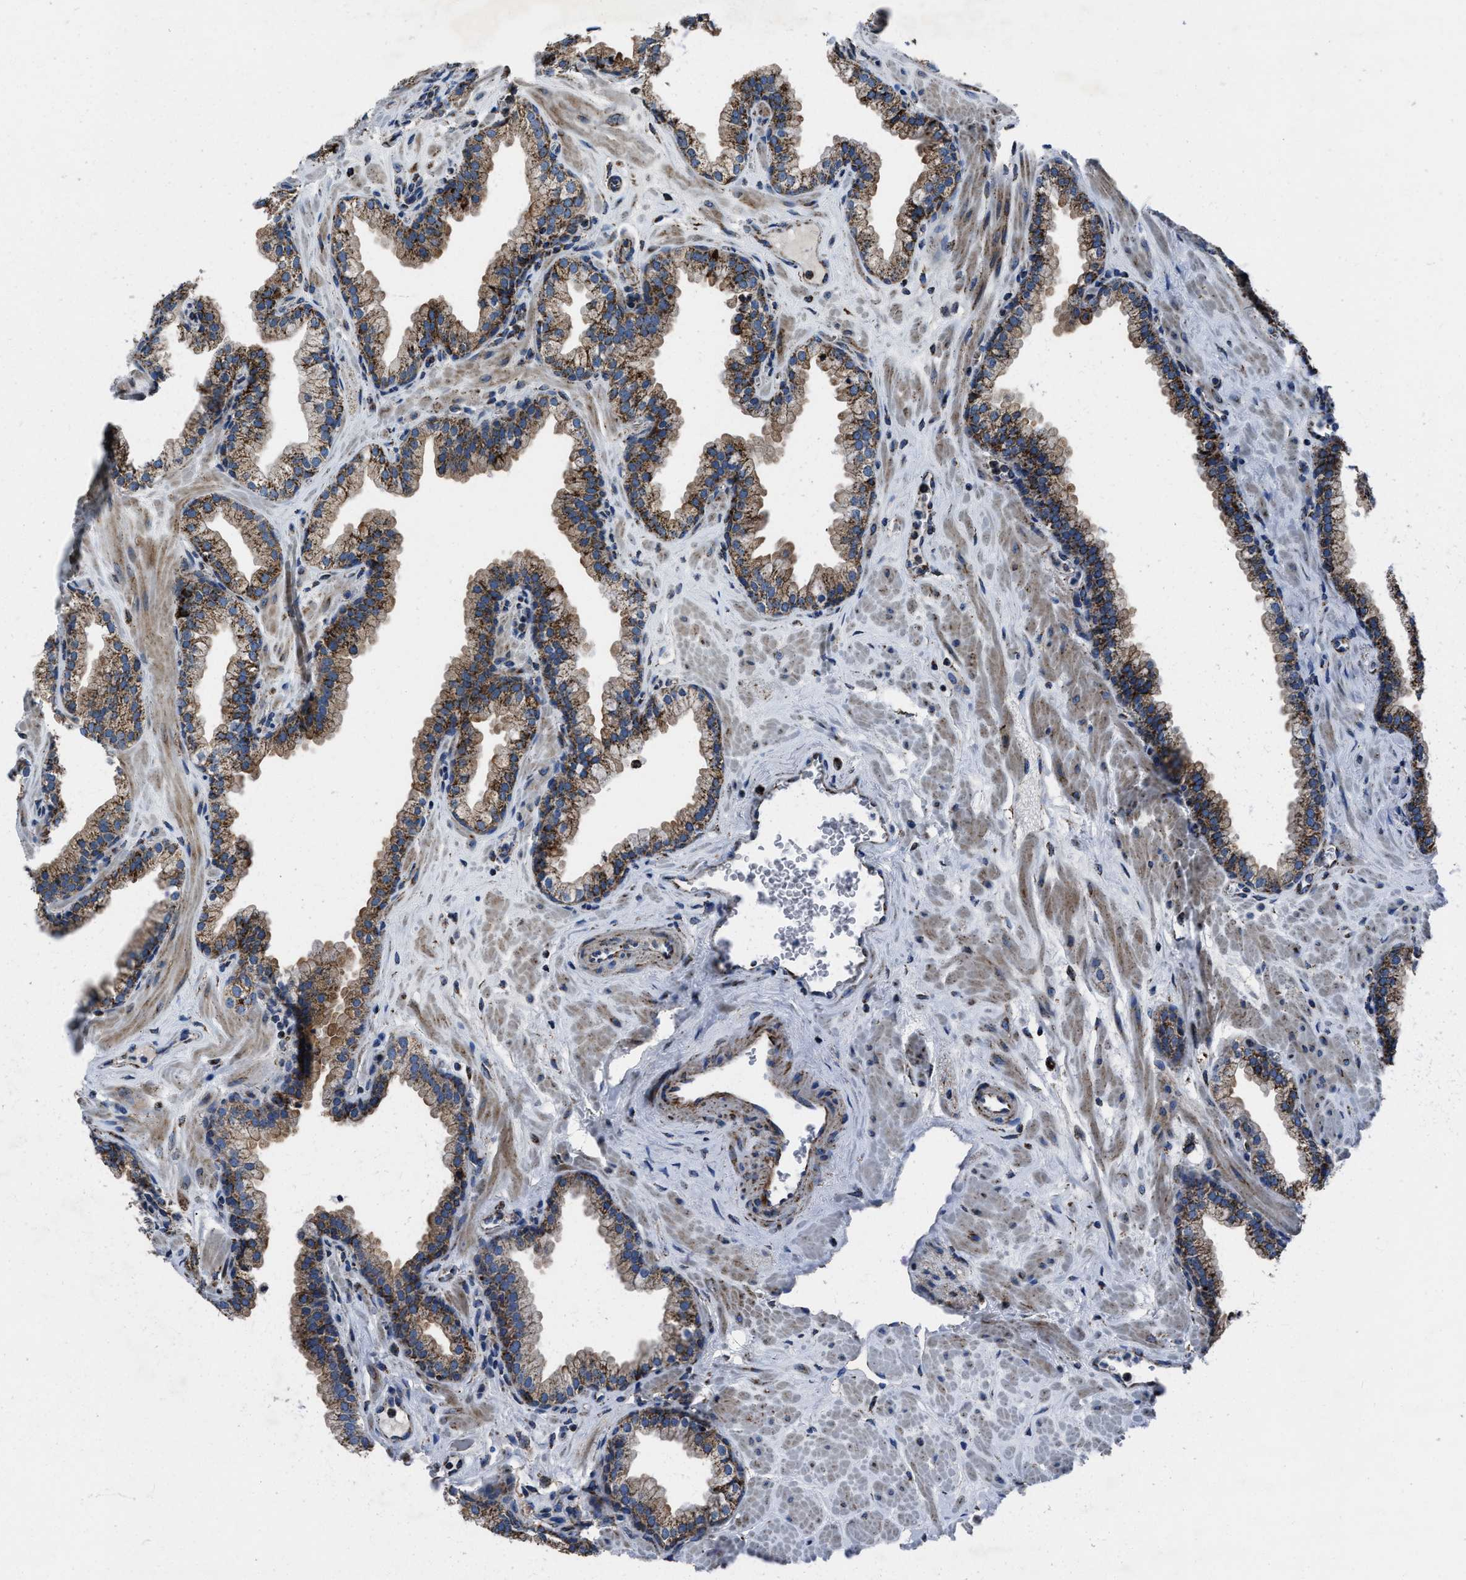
{"staining": {"intensity": "strong", "quantity": ">75%", "location": "cytoplasmic/membranous"}, "tissue": "prostate", "cell_type": "Glandular cells", "image_type": "normal", "snomed": [{"axis": "morphology", "description": "Normal tissue, NOS"}, {"axis": "morphology", "description": "Urothelial carcinoma, Low grade"}, {"axis": "topography", "description": "Urinary bladder"}, {"axis": "topography", "description": "Prostate"}], "caption": "Immunohistochemistry image of unremarkable human prostate stained for a protein (brown), which shows high levels of strong cytoplasmic/membranous expression in approximately >75% of glandular cells.", "gene": "NSD3", "patient": {"sex": "male", "age": 60}}